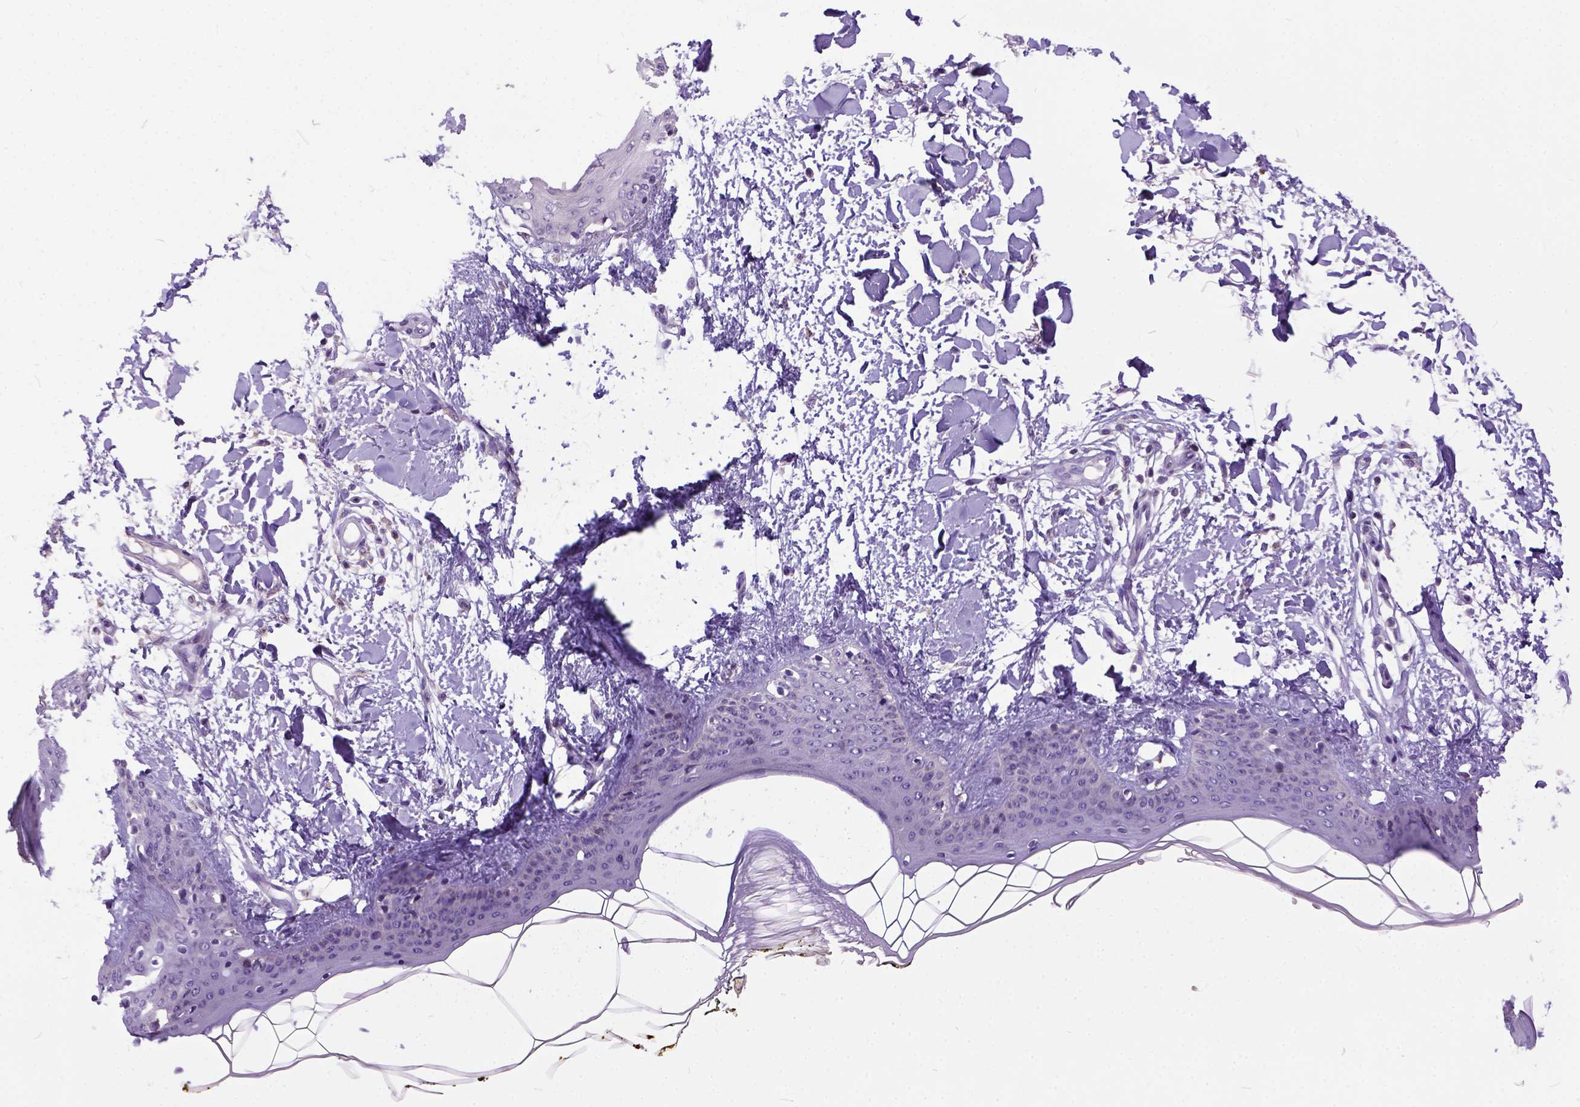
{"staining": {"intensity": "weak", "quantity": ">75%", "location": "nuclear"}, "tissue": "skin", "cell_type": "Fibroblasts", "image_type": "normal", "snomed": [{"axis": "morphology", "description": "Normal tissue, NOS"}, {"axis": "topography", "description": "Skin"}], "caption": "DAB immunohistochemical staining of normal skin reveals weak nuclear protein positivity in approximately >75% of fibroblasts. (Brightfield microscopy of DAB IHC at high magnification).", "gene": "NEK5", "patient": {"sex": "female", "age": 34}}